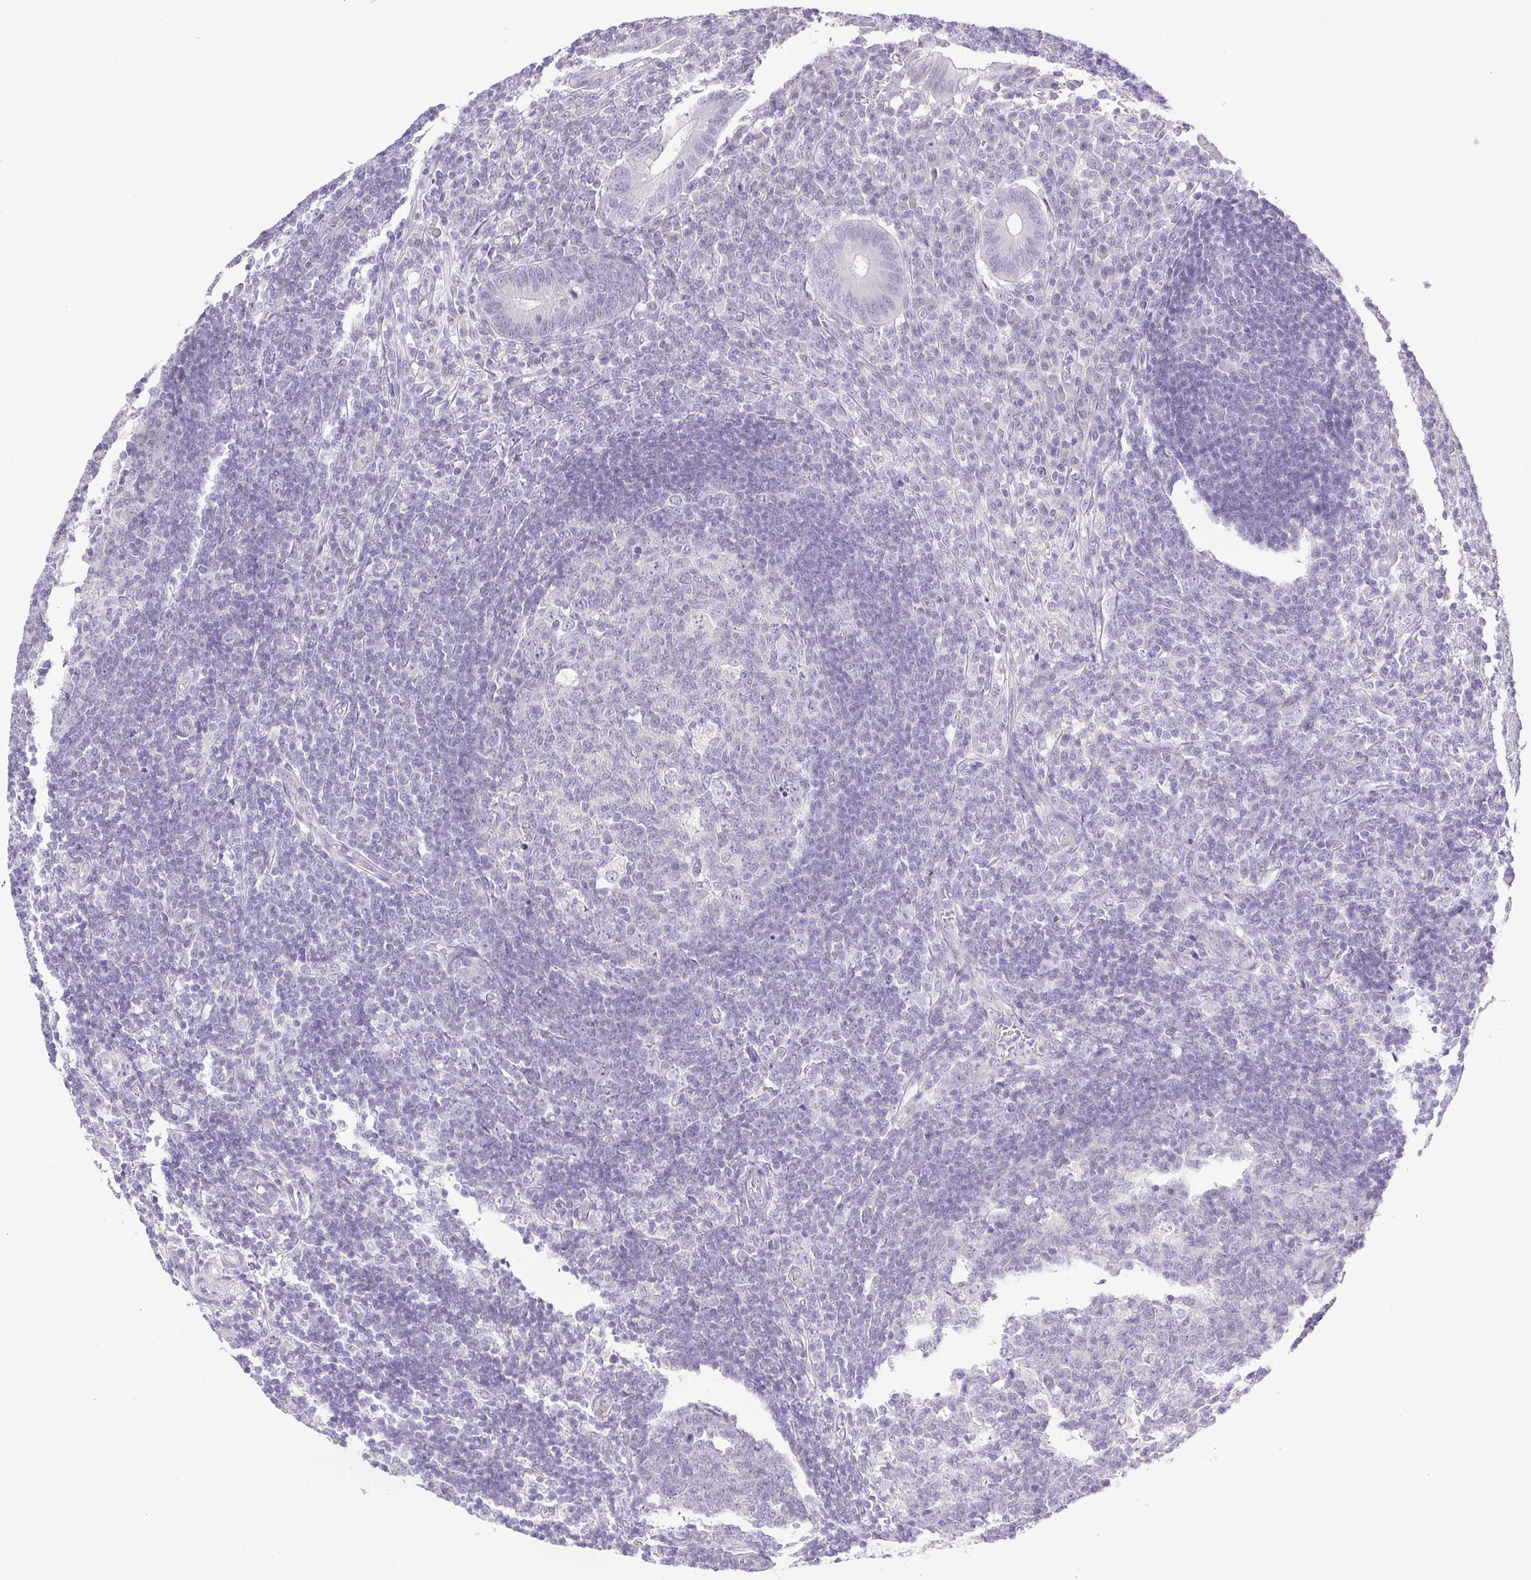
{"staining": {"intensity": "negative", "quantity": "none", "location": "none"}, "tissue": "appendix", "cell_type": "Glandular cells", "image_type": "normal", "snomed": [{"axis": "morphology", "description": "Normal tissue, NOS"}, {"axis": "topography", "description": "Appendix"}], "caption": "Photomicrograph shows no significant protein expression in glandular cells of benign appendix. (DAB immunohistochemistry visualized using brightfield microscopy, high magnification).", "gene": "PAPPA2", "patient": {"sex": "male", "age": 18}}